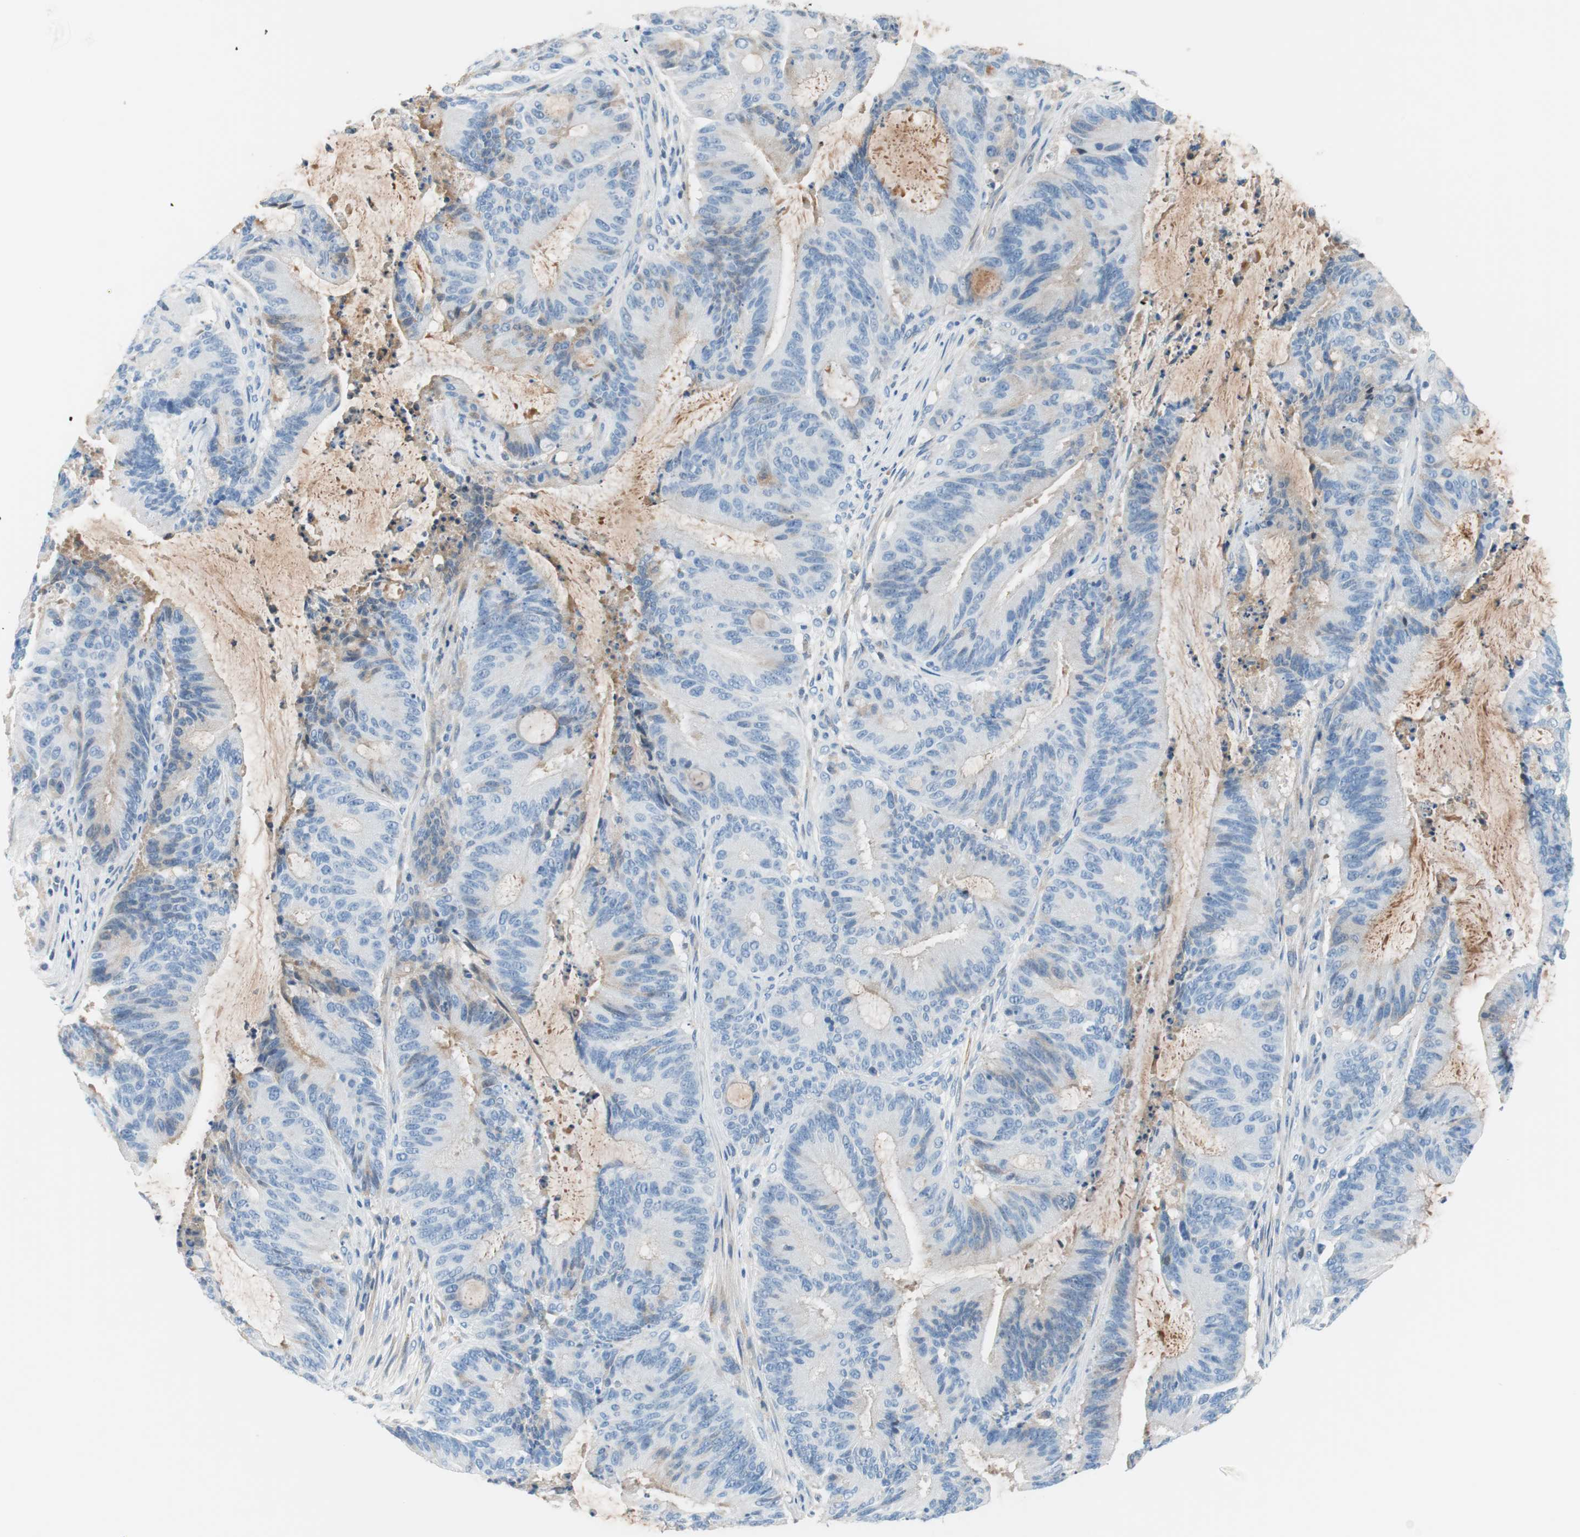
{"staining": {"intensity": "negative", "quantity": "none", "location": "none"}, "tissue": "liver cancer", "cell_type": "Tumor cells", "image_type": "cancer", "snomed": [{"axis": "morphology", "description": "Cholangiocarcinoma"}, {"axis": "topography", "description": "Liver"}], "caption": "Tumor cells are negative for protein expression in human cholangiocarcinoma (liver).", "gene": "RBP4", "patient": {"sex": "female", "age": 73}}